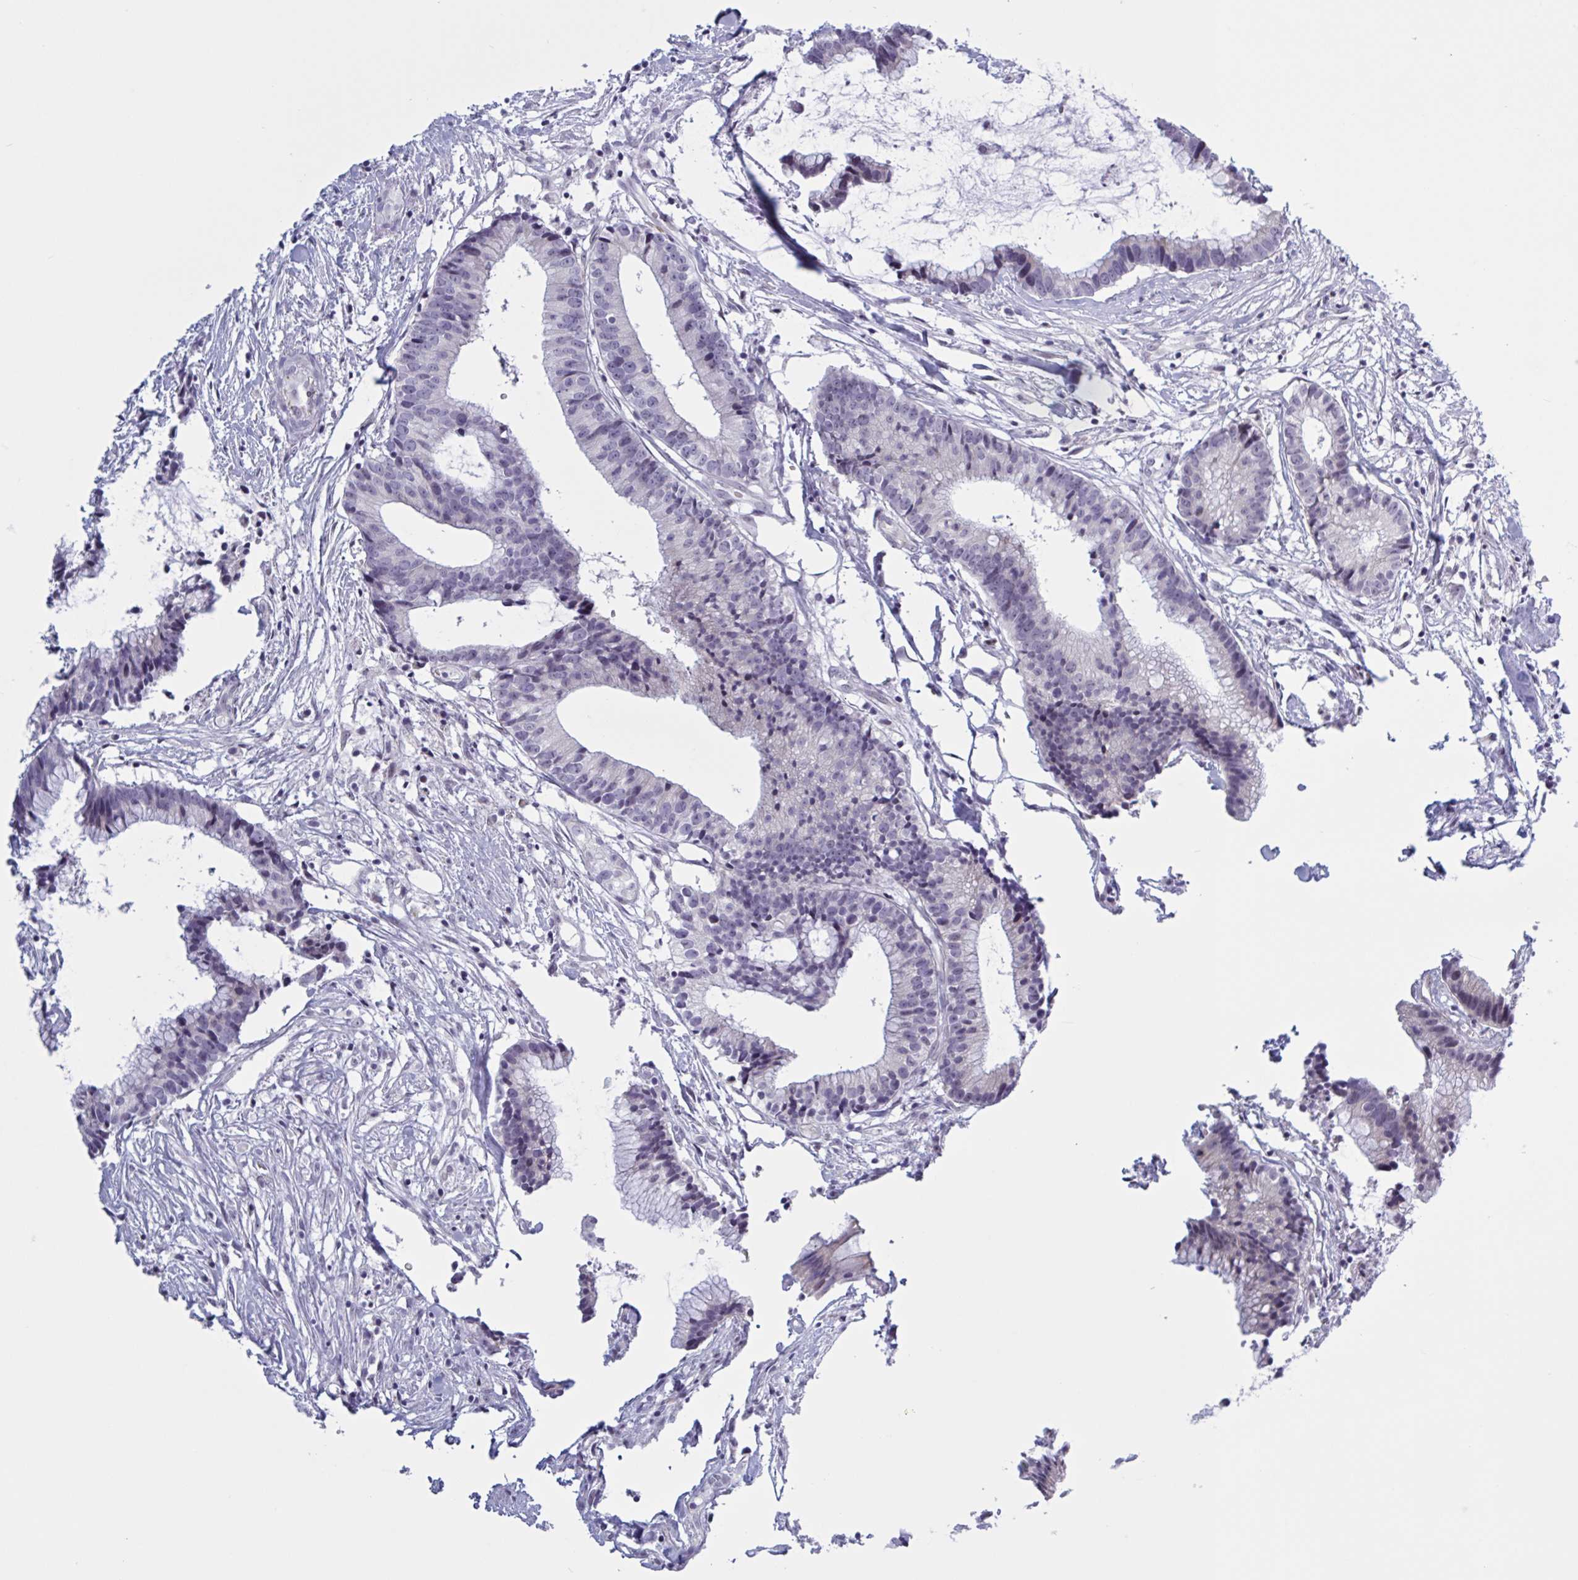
{"staining": {"intensity": "negative", "quantity": "none", "location": "none"}, "tissue": "colorectal cancer", "cell_type": "Tumor cells", "image_type": "cancer", "snomed": [{"axis": "morphology", "description": "Adenocarcinoma, NOS"}, {"axis": "topography", "description": "Colon"}], "caption": "High magnification brightfield microscopy of colorectal adenocarcinoma stained with DAB (3,3'-diaminobenzidine) (brown) and counterstained with hematoxylin (blue): tumor cells show no significant expression.", "gene": "PRMT6", "patient": {"sex": "female", "age": 78}}